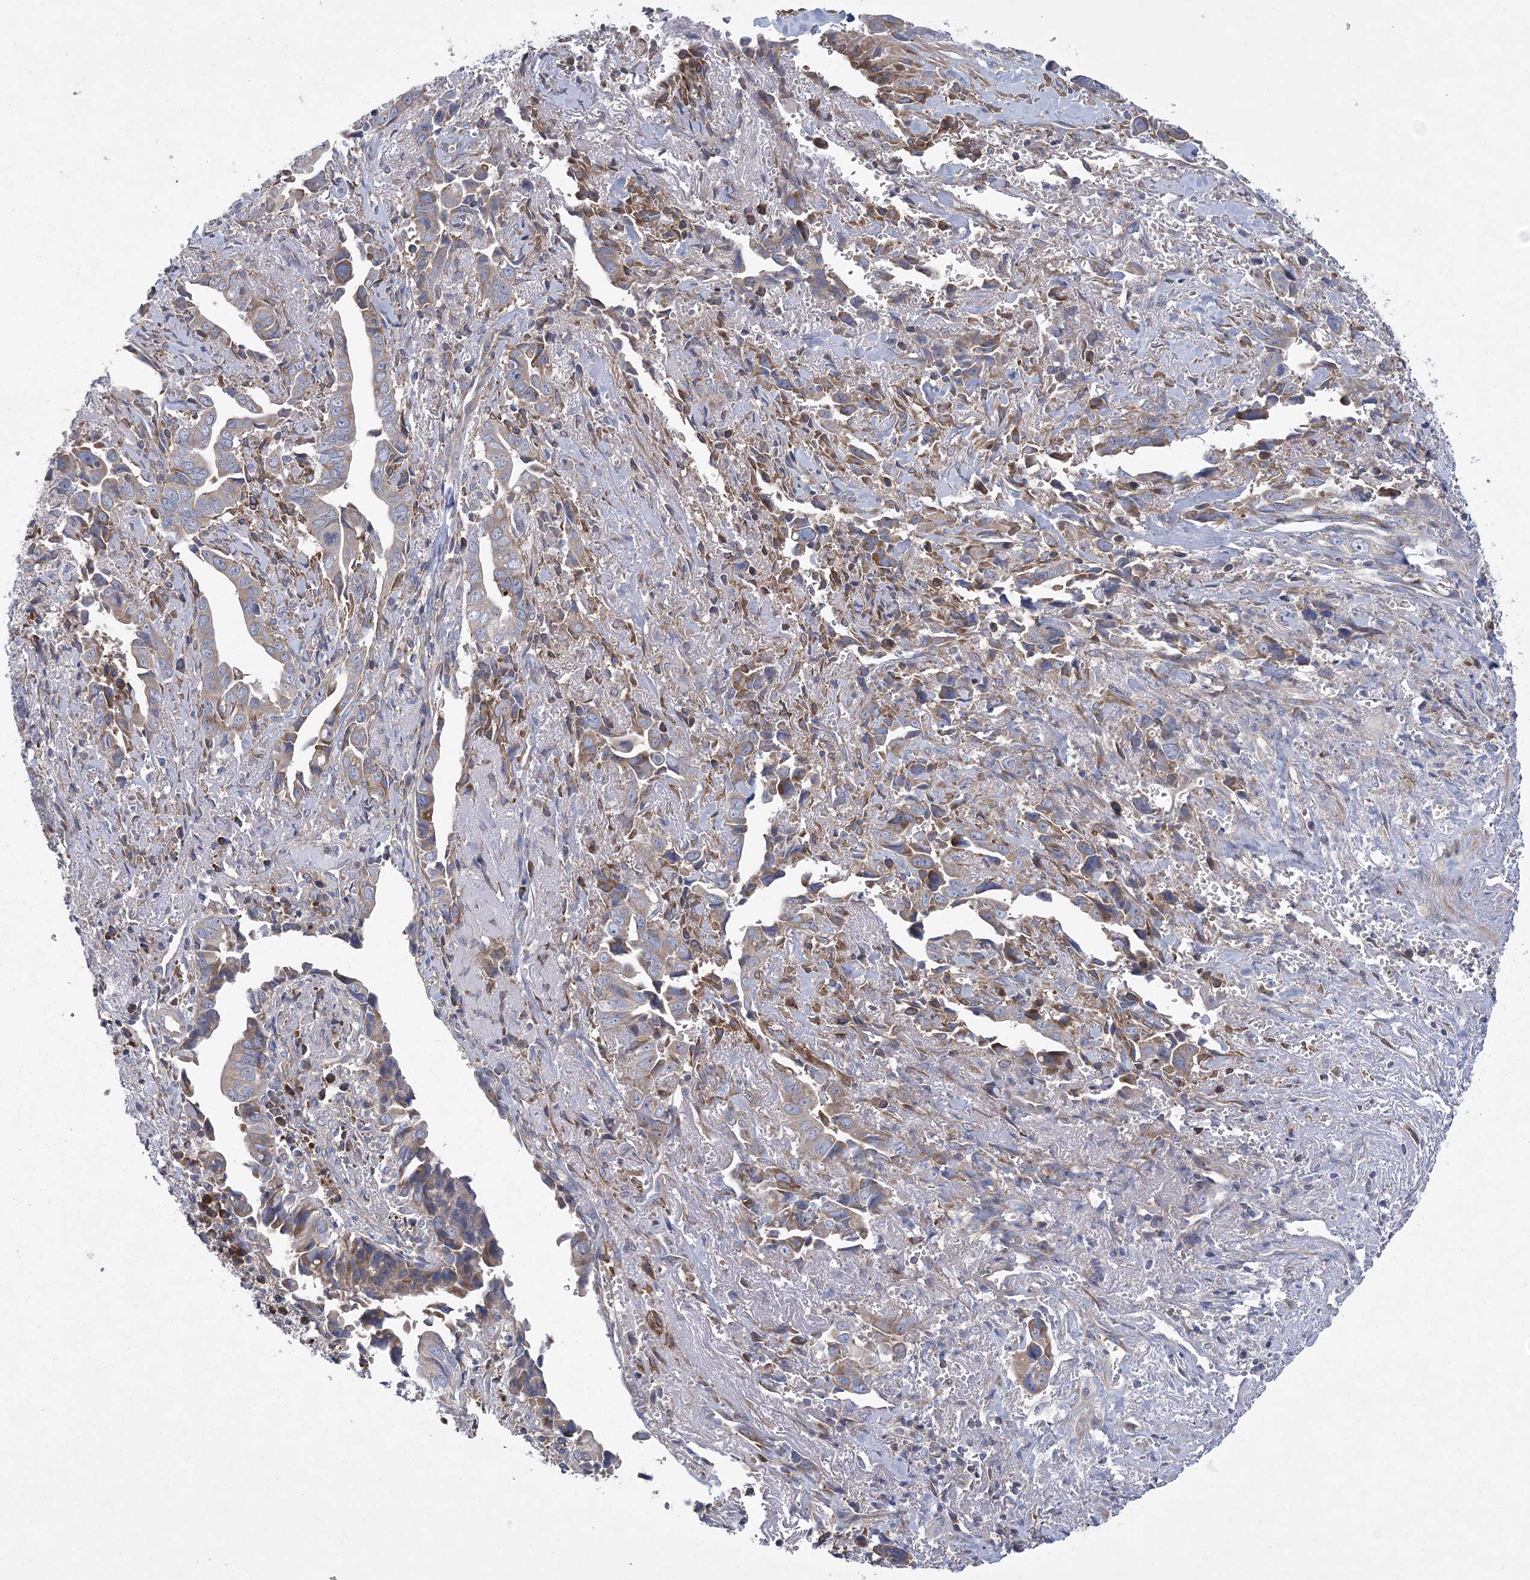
{"staining": {"intensity": "weak", "quantity": "25%-75%", "location": "cytoplasmic/membranous"}, "tissue": "liver cancer", "cell_type": "Tumor cells", "image_type": "cancer", "snomed": [{"axis": "morphology", "description": "Cholangiocarcinoma"}, {"axis": "topography", "description": "Liver"}], "caption": "IHC photomicrograph of liver cholangiocarcinoma stained for a protein (brown), which demonstrates low levels of weak cytoplasmic/membranous positivity in about 25%-75% of tumor cells.", "gene": "ARSJ", "patient": {"sex": "female", "age": 79}}